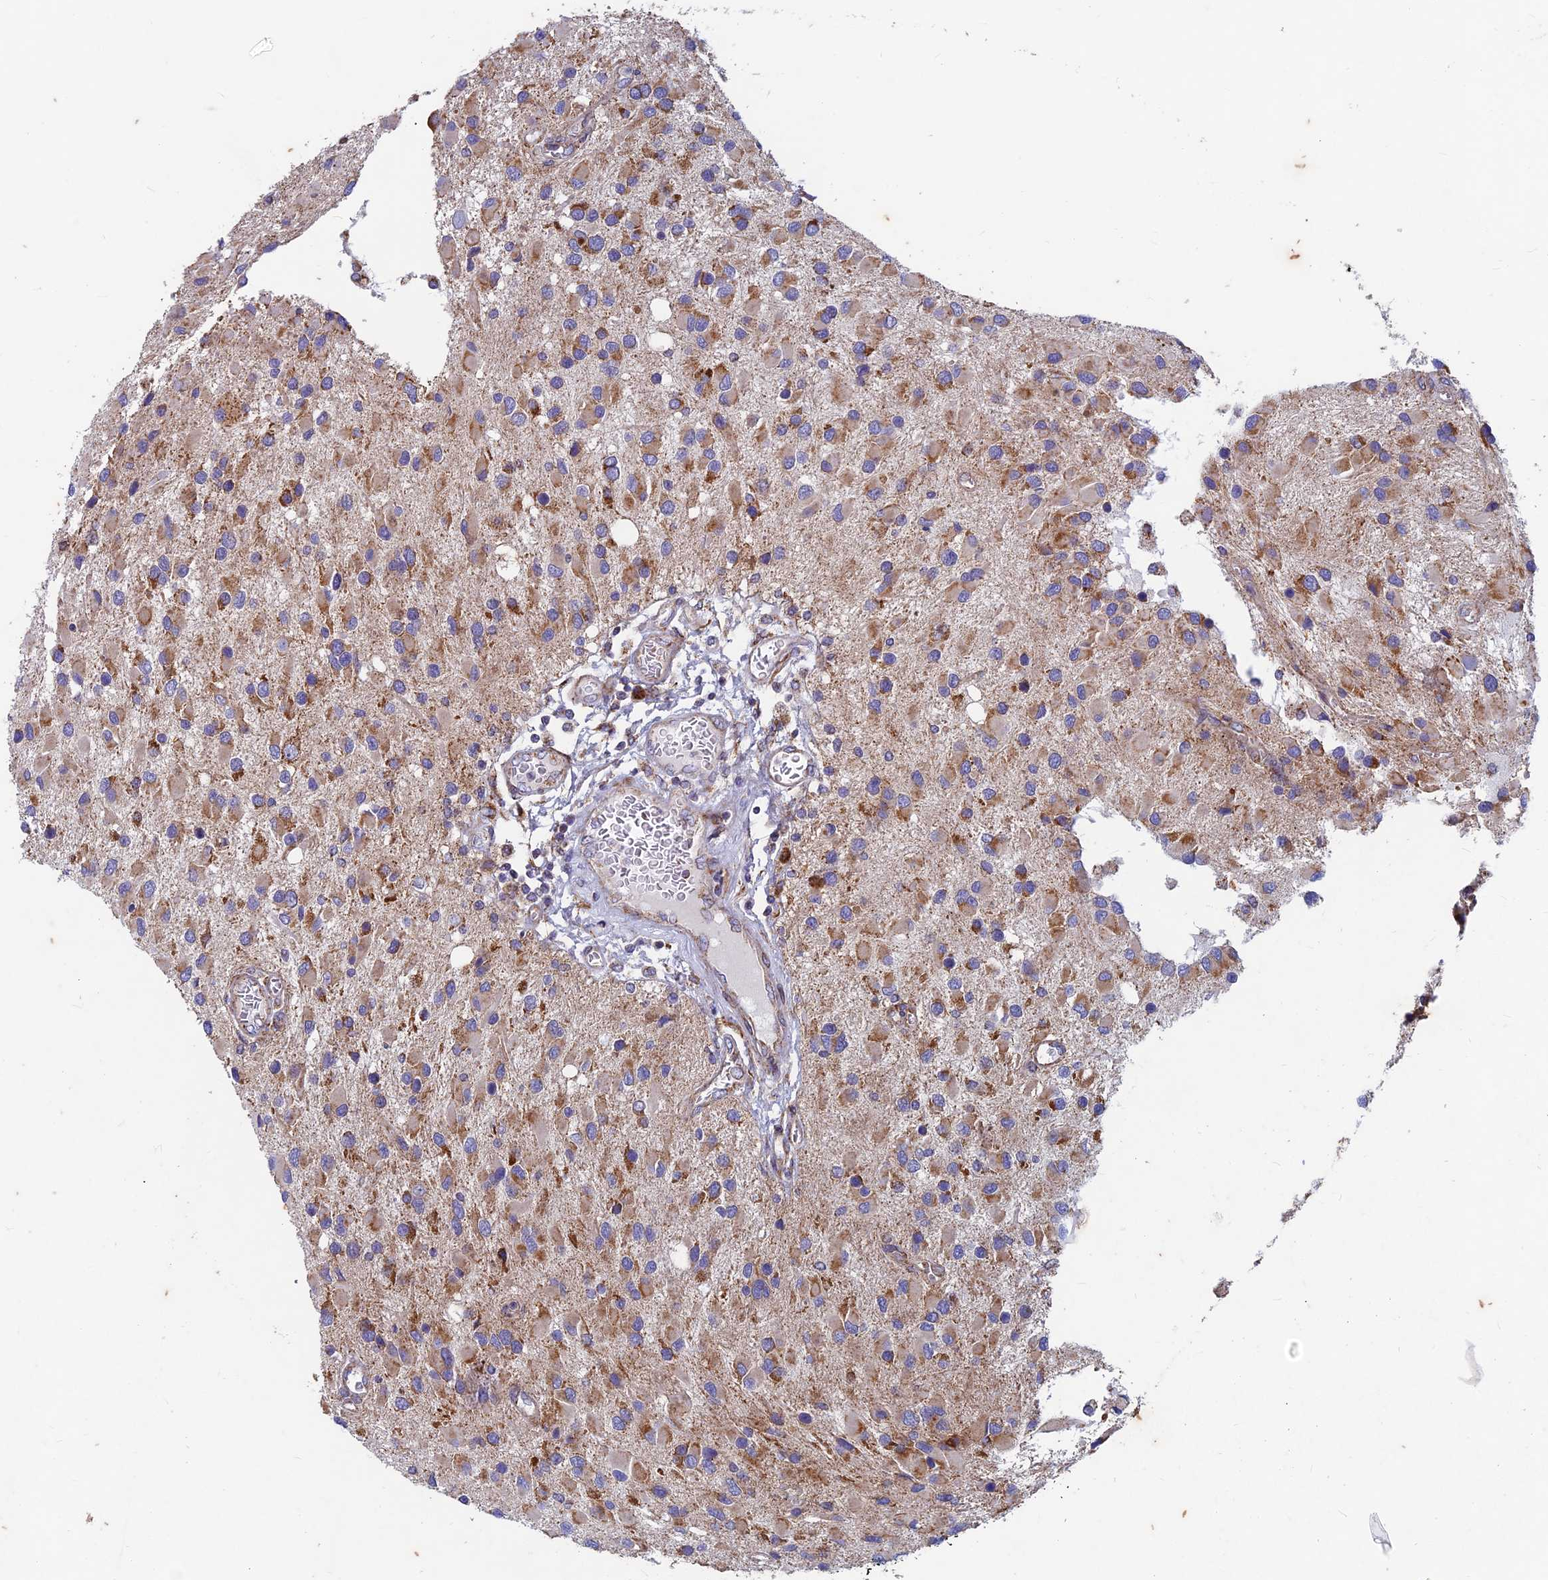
{"staining": {"intensity": "weak", "quantity": ">75%", "location": "cytoplasmic/membranous"}, "tissue": "glioma", "cell_type": "Tumor cells", "image_type": "cancer", "snomed": [{"axis": "morphology", "description": "Glioma, malignant, High grade"}, {"axis": "topography", "description": "Brain"}], "caption": "Tumor cells display low levels of weak cytoplasmic/membranous staining in approximately >75% of cells in malignant high-grade glioma.", "gene": "AP4S1", "patient": {"sex": "male", "age": 53}}